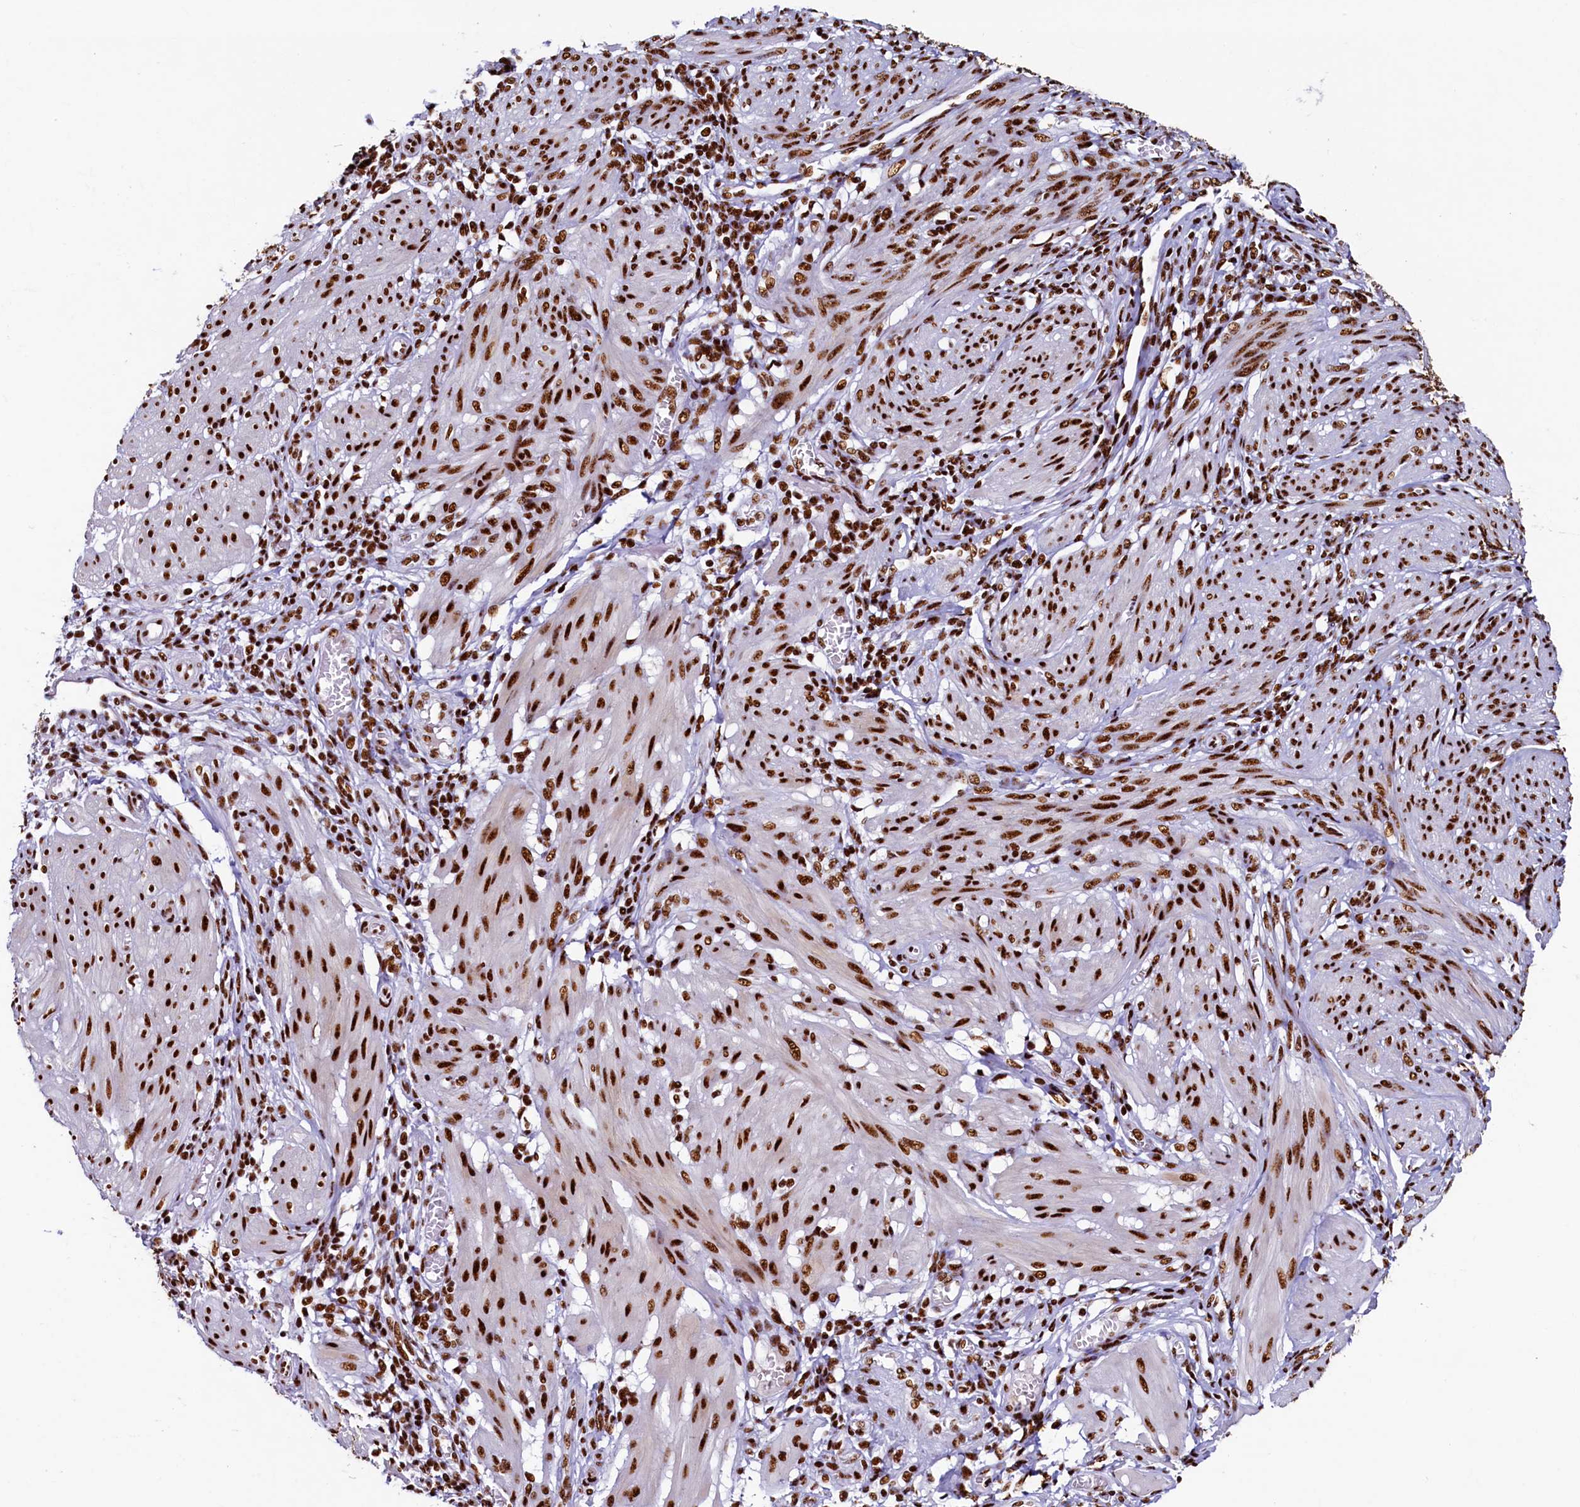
{"staining": {"intensity": "strong", "quantity": ">75%", "location": "nuclear"}, "tissue": "smooth muscle", "cell_type": "Smooth muscle cells", "image_type": "normal", "snomed": [{"axis": "morphology", "description": "Normal tissue, NOS"}, {"axis": "topography", "description": "Smooth muscle"}], "caption": "A brown stain shows strong nuclear expression of a protein in smooth muscle cells of normal human smooth muscle.", "gene": "SRRM2", "patient": {"sex": "female", "age": 39}}